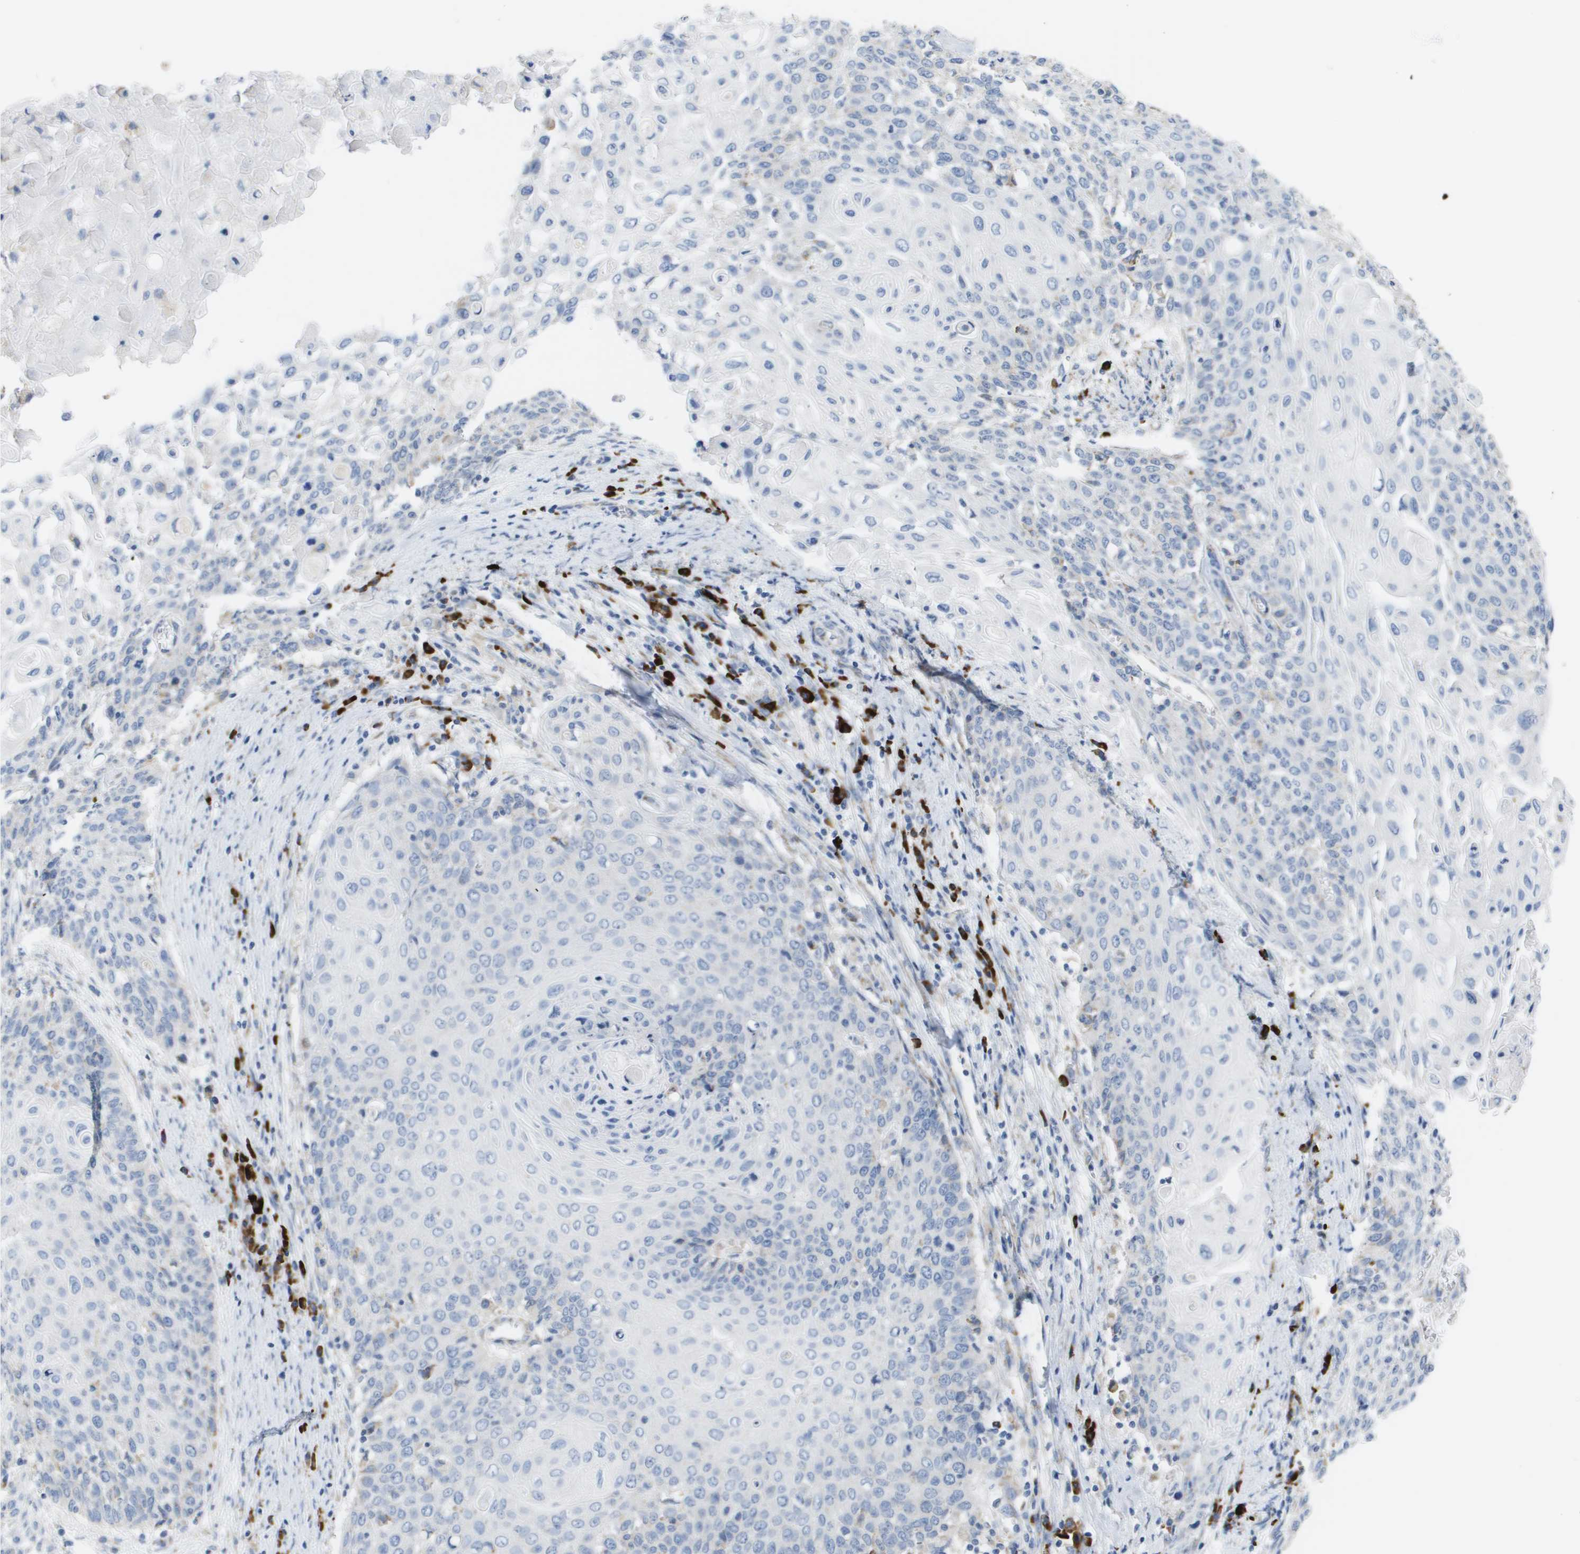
{"staining": {"intensity": "negative", "quantity": "none", "location": "none"}, "tissue": "cervical cancer", "cell_type": "Tumor cells", "image_type": "cancer", "snomed": [{"axis": "morphology", "description": "Squamous cell carcinoma, NOS"}, {"axis": "topography", "description": "Cervix"}], "caption": "Image shows no significant protein expression in tumor cells of cervical cancer. (DAB (3,3'-diaminobenzidine) immunohistochemistry with hematoxylin counter stain).", "gene": "CD3G", "patient": {"sex": "female", "age": 39}}